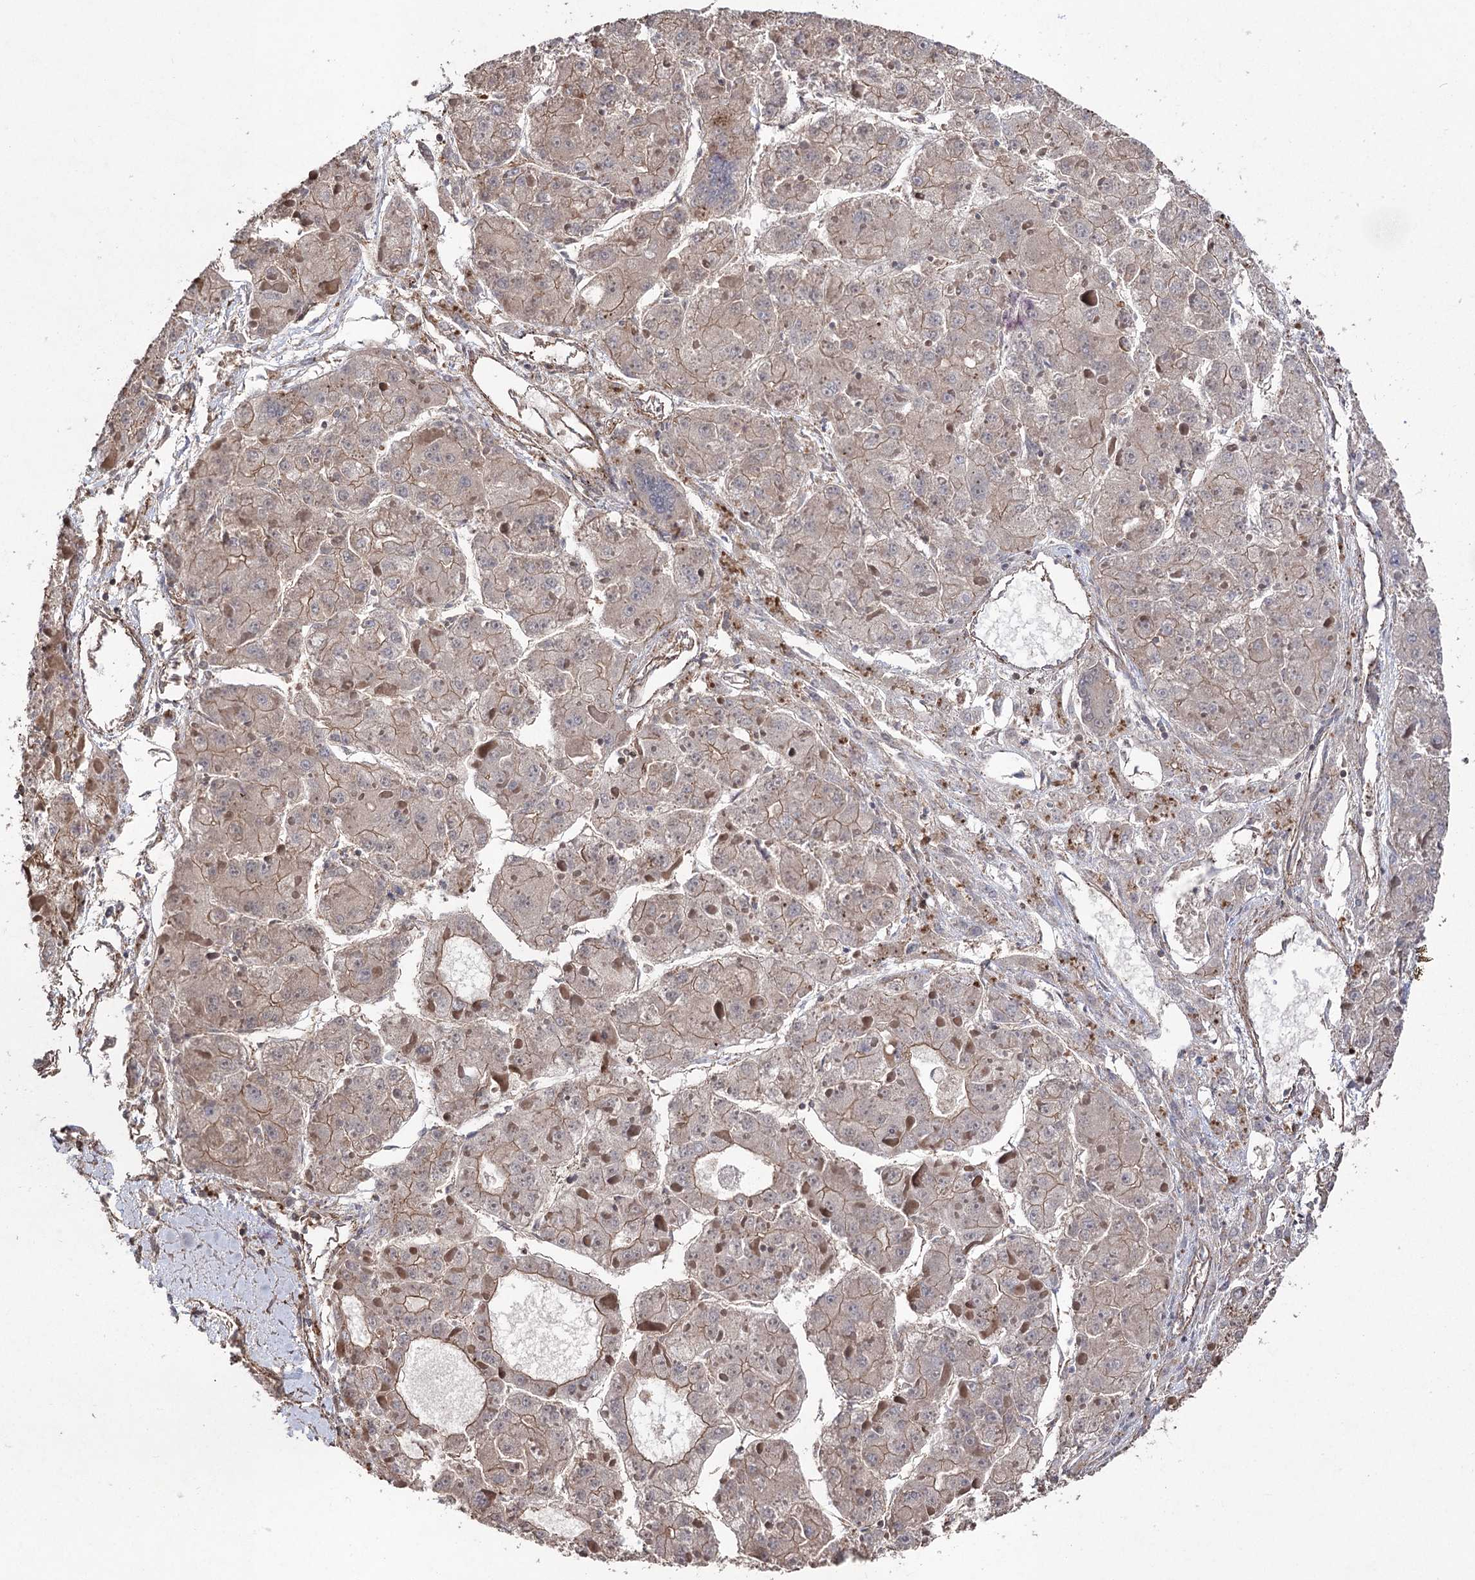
{"staining": {"intensity": "weak", "quantity": ">75%", "location": "cytoplasmic/membranous"}, "tissue": "liver cancer", "cell_type": "Tumor cells", "image_type": "cancer", "snomed": [{"axis": "morphology", "description": "Carcinoma, Hepatocellular, NOS"}, {"axis": "topography", "description": "Liver"}], "caption": "The histopathology image exhibits immunohistochemical staining of liver cancer. There is weak cytoplasmic/membranous staining is seen in approximately >75% of tumor cells.", "gene": "LARS2", "patient": {"sex": "female", "age": 73}}